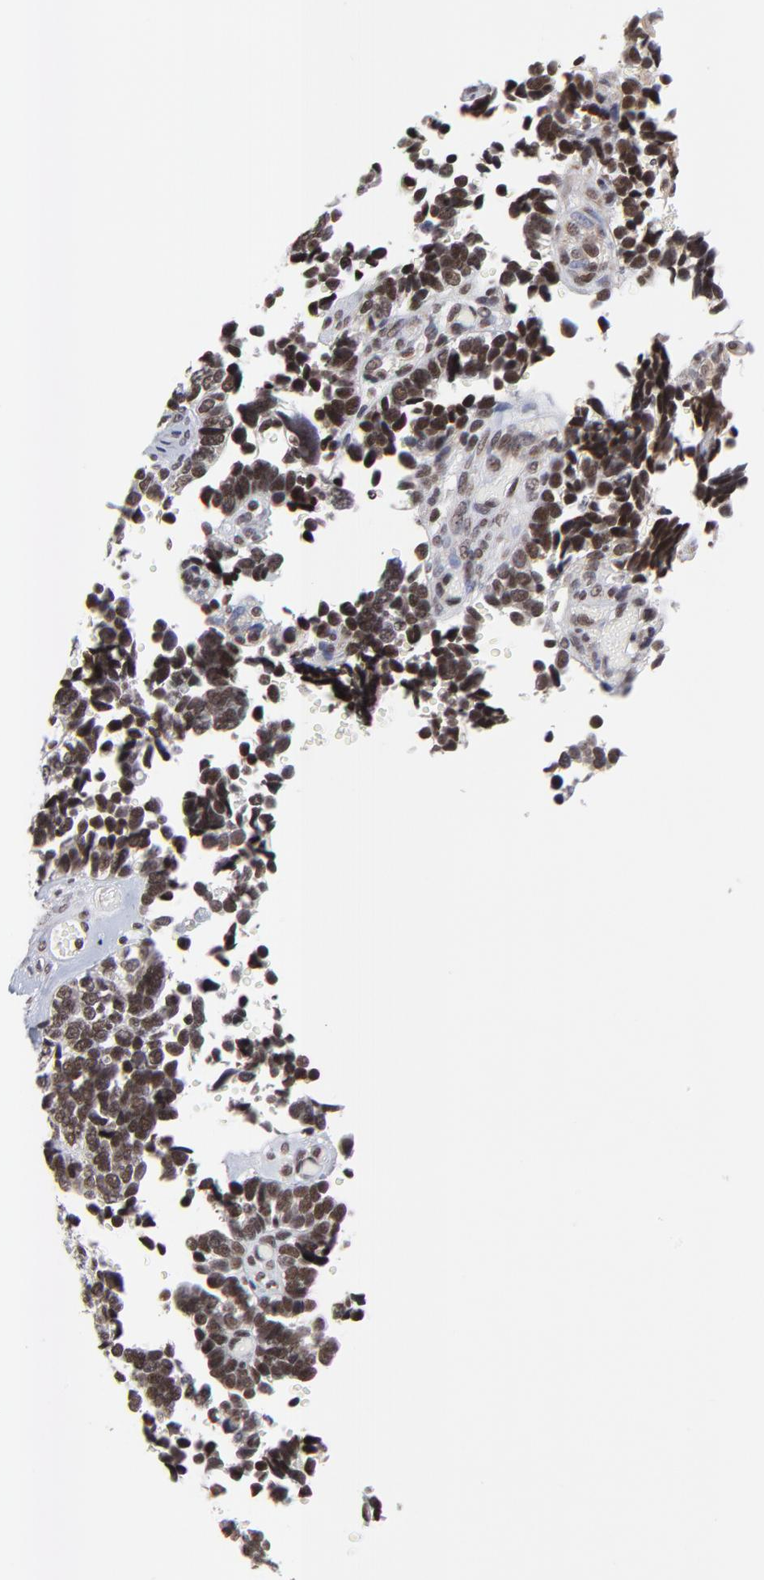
{"staining": {"intensity": "moderate", "quantity": ">75%", "location": "cytoplasmic/membranous,nuclear"}, "tissue": "ovarian cancer", "cell_type": "Tumor cells", "image_type": "cancer", "snomed": [{"axis": "morphology", "description": "Cystadenocarcinoma, serous, NOS"}, {"axis": "topography", "description": "Ovary"}], "caption": "Tumor cells show medium levels of moderate cytoplasmic/membranous and nuclear expression in approximately >75% of cells in ovarian serous cystadenocarcinoma. Using DAB (3,3'-diaminobenzidine) (brown) and hematoxylin (blue) stains, captured at high magnification using brightfield microscopy.", "gene": "ZNF777", "patient": {"sex": "female", "age": 77}}